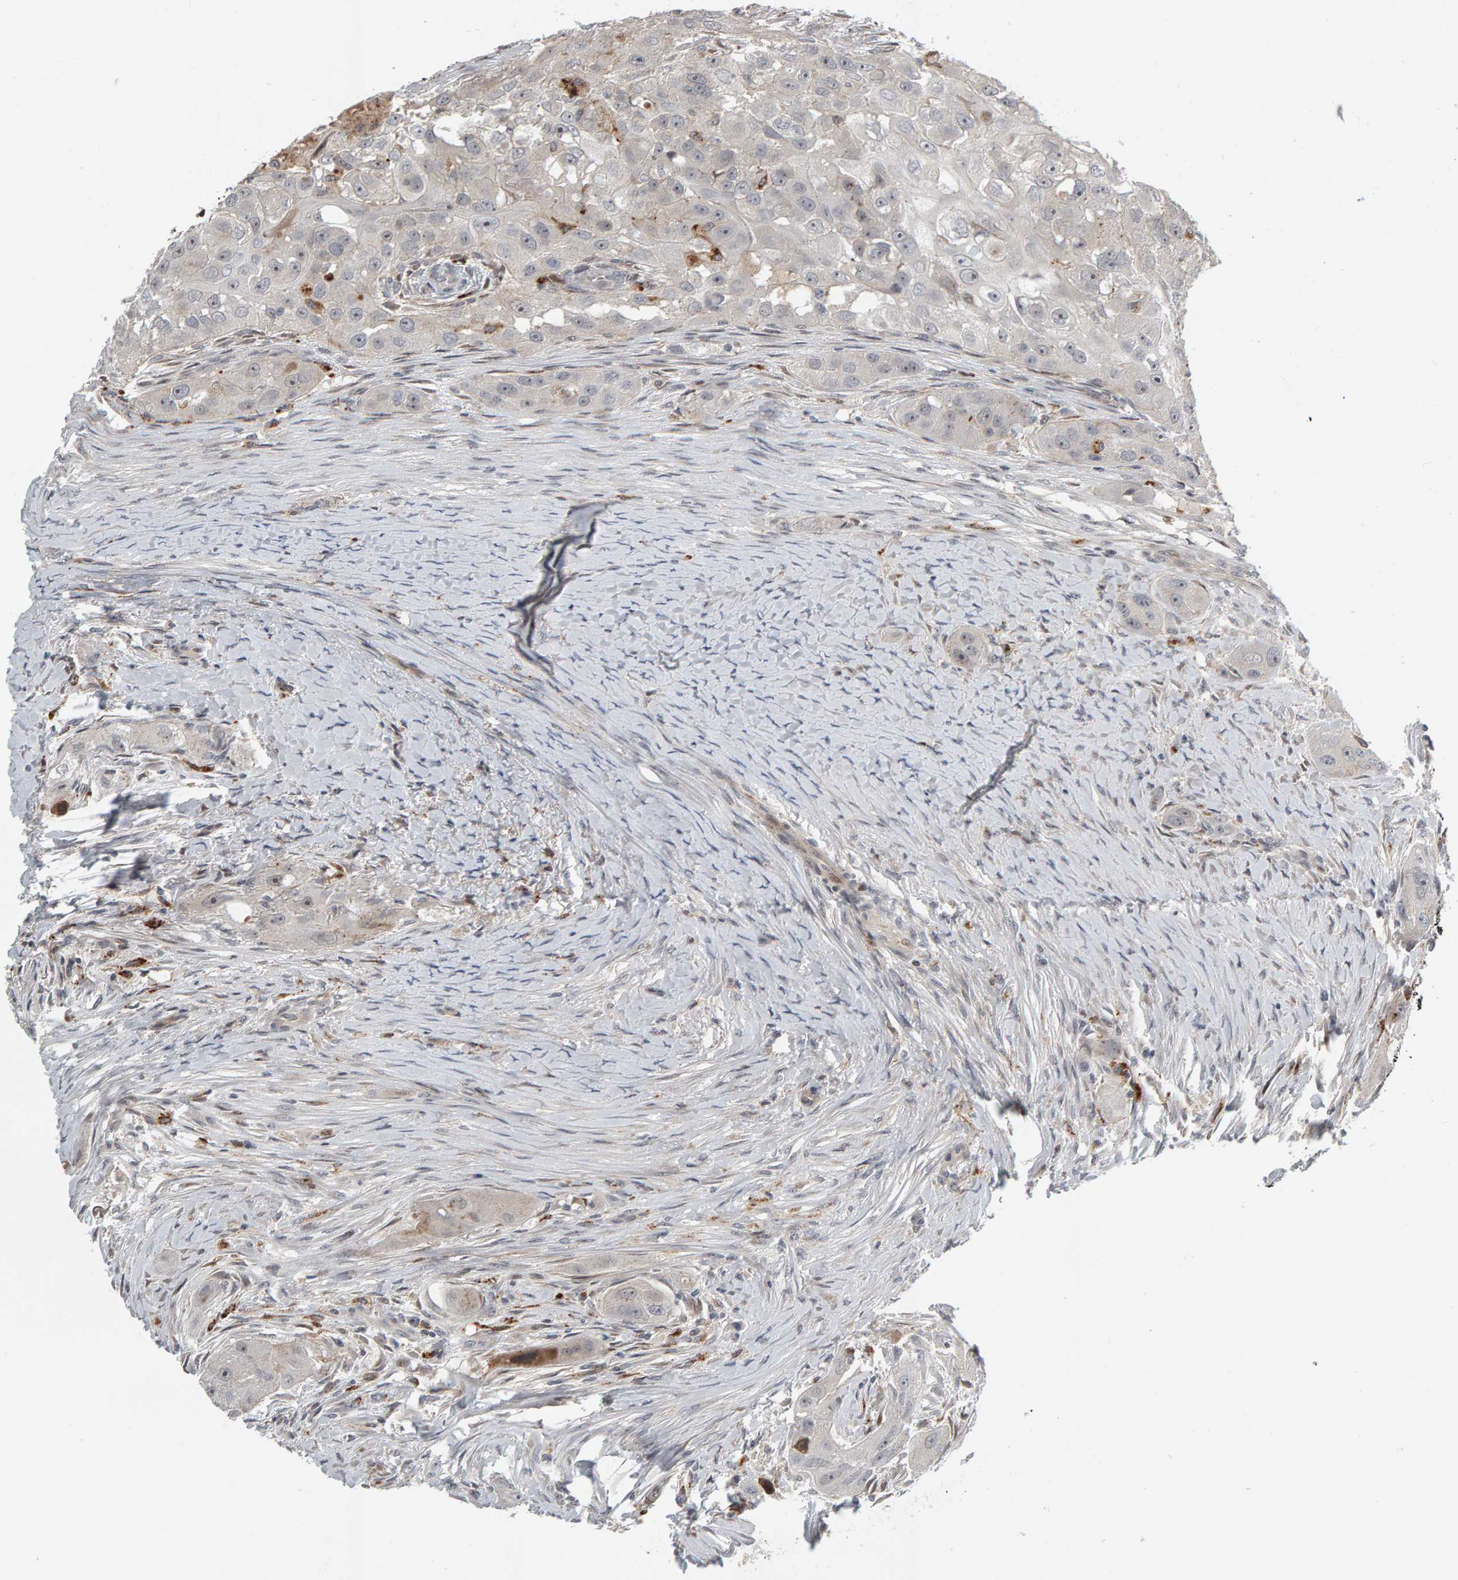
{"staining": {"intensity": "weak", "quantity": "<25%", "location": "nuclear"}, "tissue": "head and neck cancer", "cell_type": "Tumor cells", "image_type": "cancer", "snomed": [{"axis": "morphology", "description": "Normal tissue, NOS"}, {"axis": "morphology", "description": "Squamous cell carcinoma, NOS"}, {"axis": "topography", "description": "Skeletal muscle"}, {"axis": "topography", "description": "Head-Neck"}], "caption": "DAB immunohistochemical staining of human head and neck cancer (squamous cell carcinoma) displays no significant staining in tumor cells.", "gene": "ZNF160", "patient": {"sex": "male", "age": 51}}